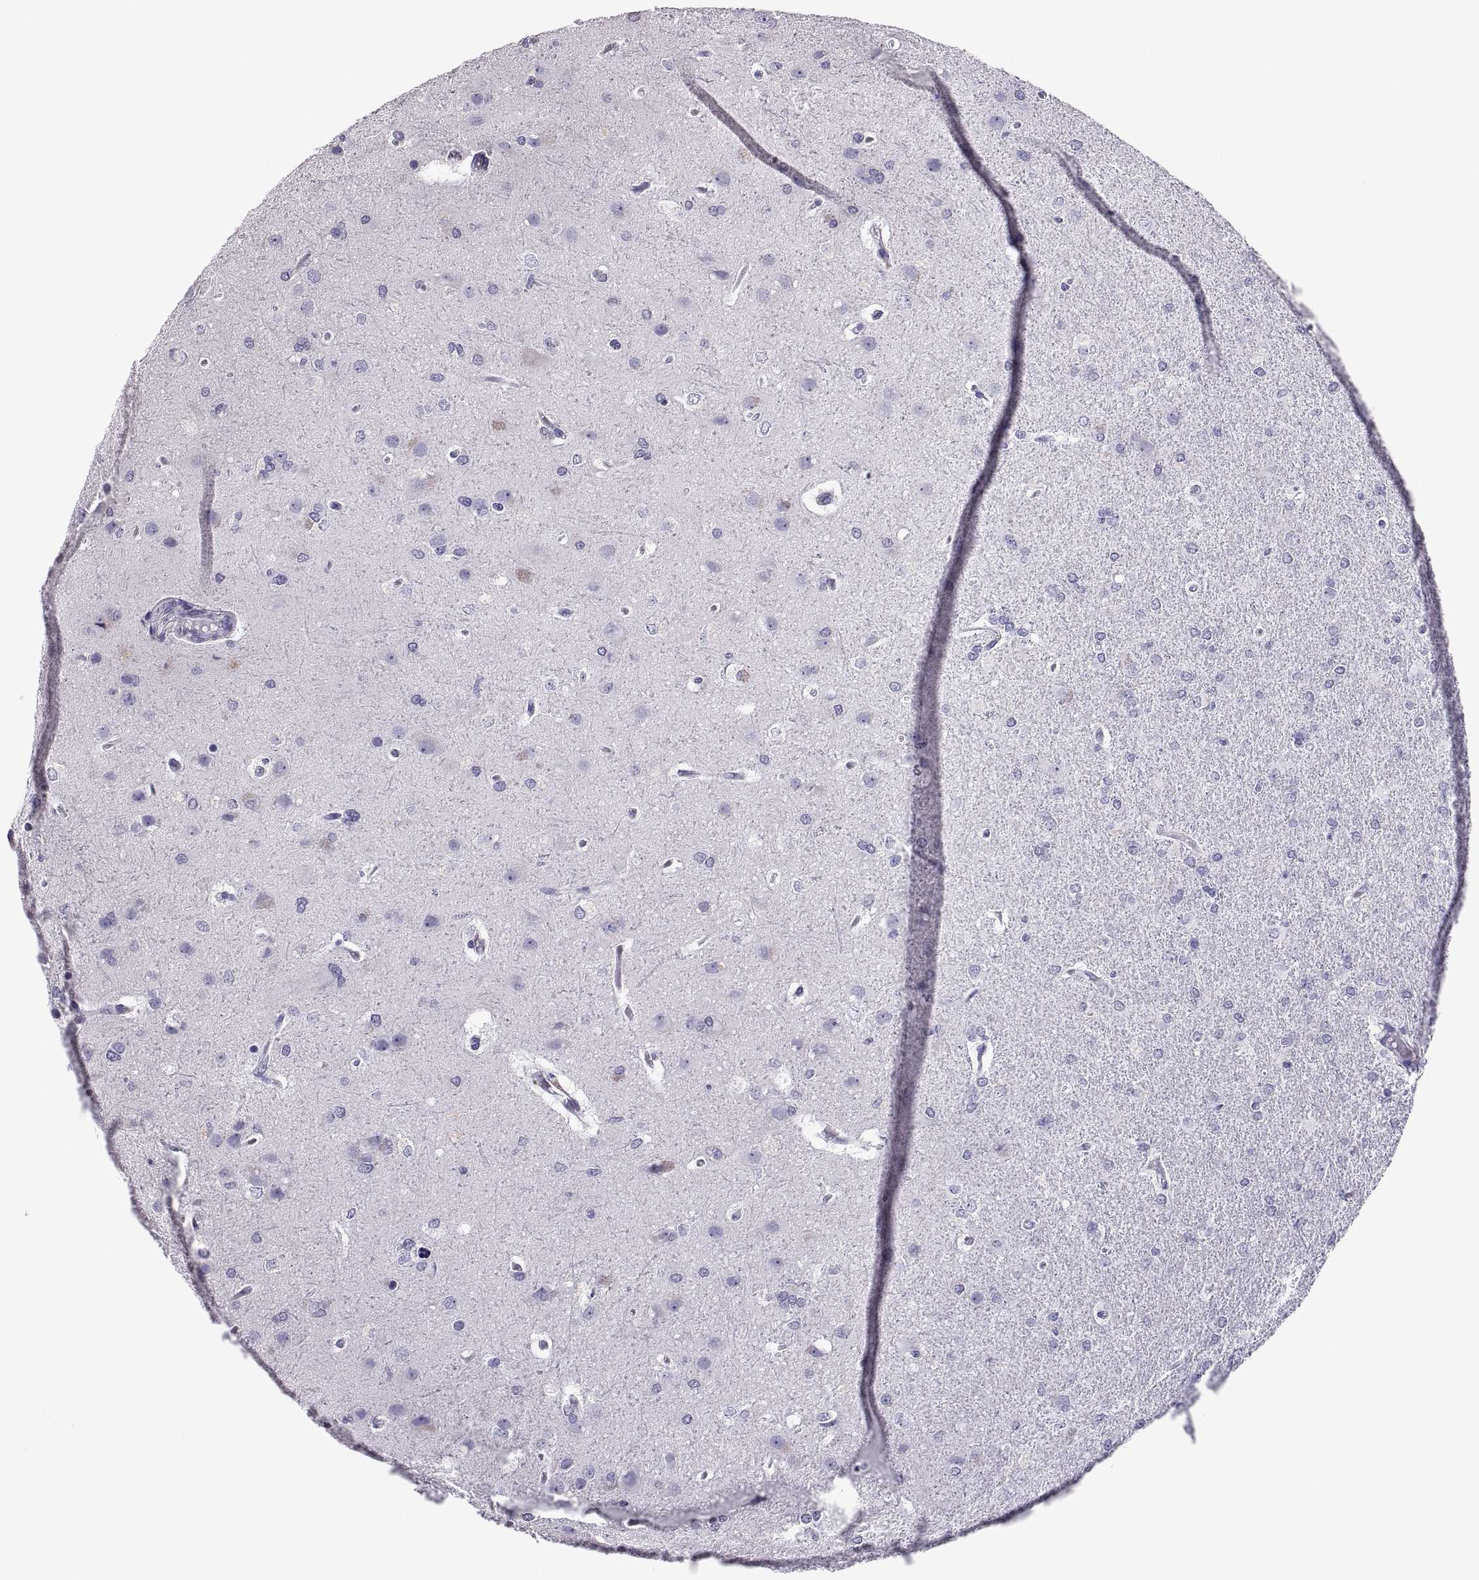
{"staining": {"intensity": "negative", "quantity": "none", "location": "none"}, "tissue": "glioma", "cell_type": "Tumor cells", "image_type": "cancer", "snomed": [{"axis": "morphology", "description": "Glioma, malignant, High grade"}, {"axis": "topography", "description": "Brain"}], "caption": "Tumor cells are negative for brown protein staining in glioma. The staining was performed using DAB (3,3'-diaminobenzidine) to visualize the protein expression in brown, while the nuclei were stained in blue with hematoxylin (Magnification: 20x).", "gene": "RNASE12", "patient": {"sex": "male", "age": 68}}